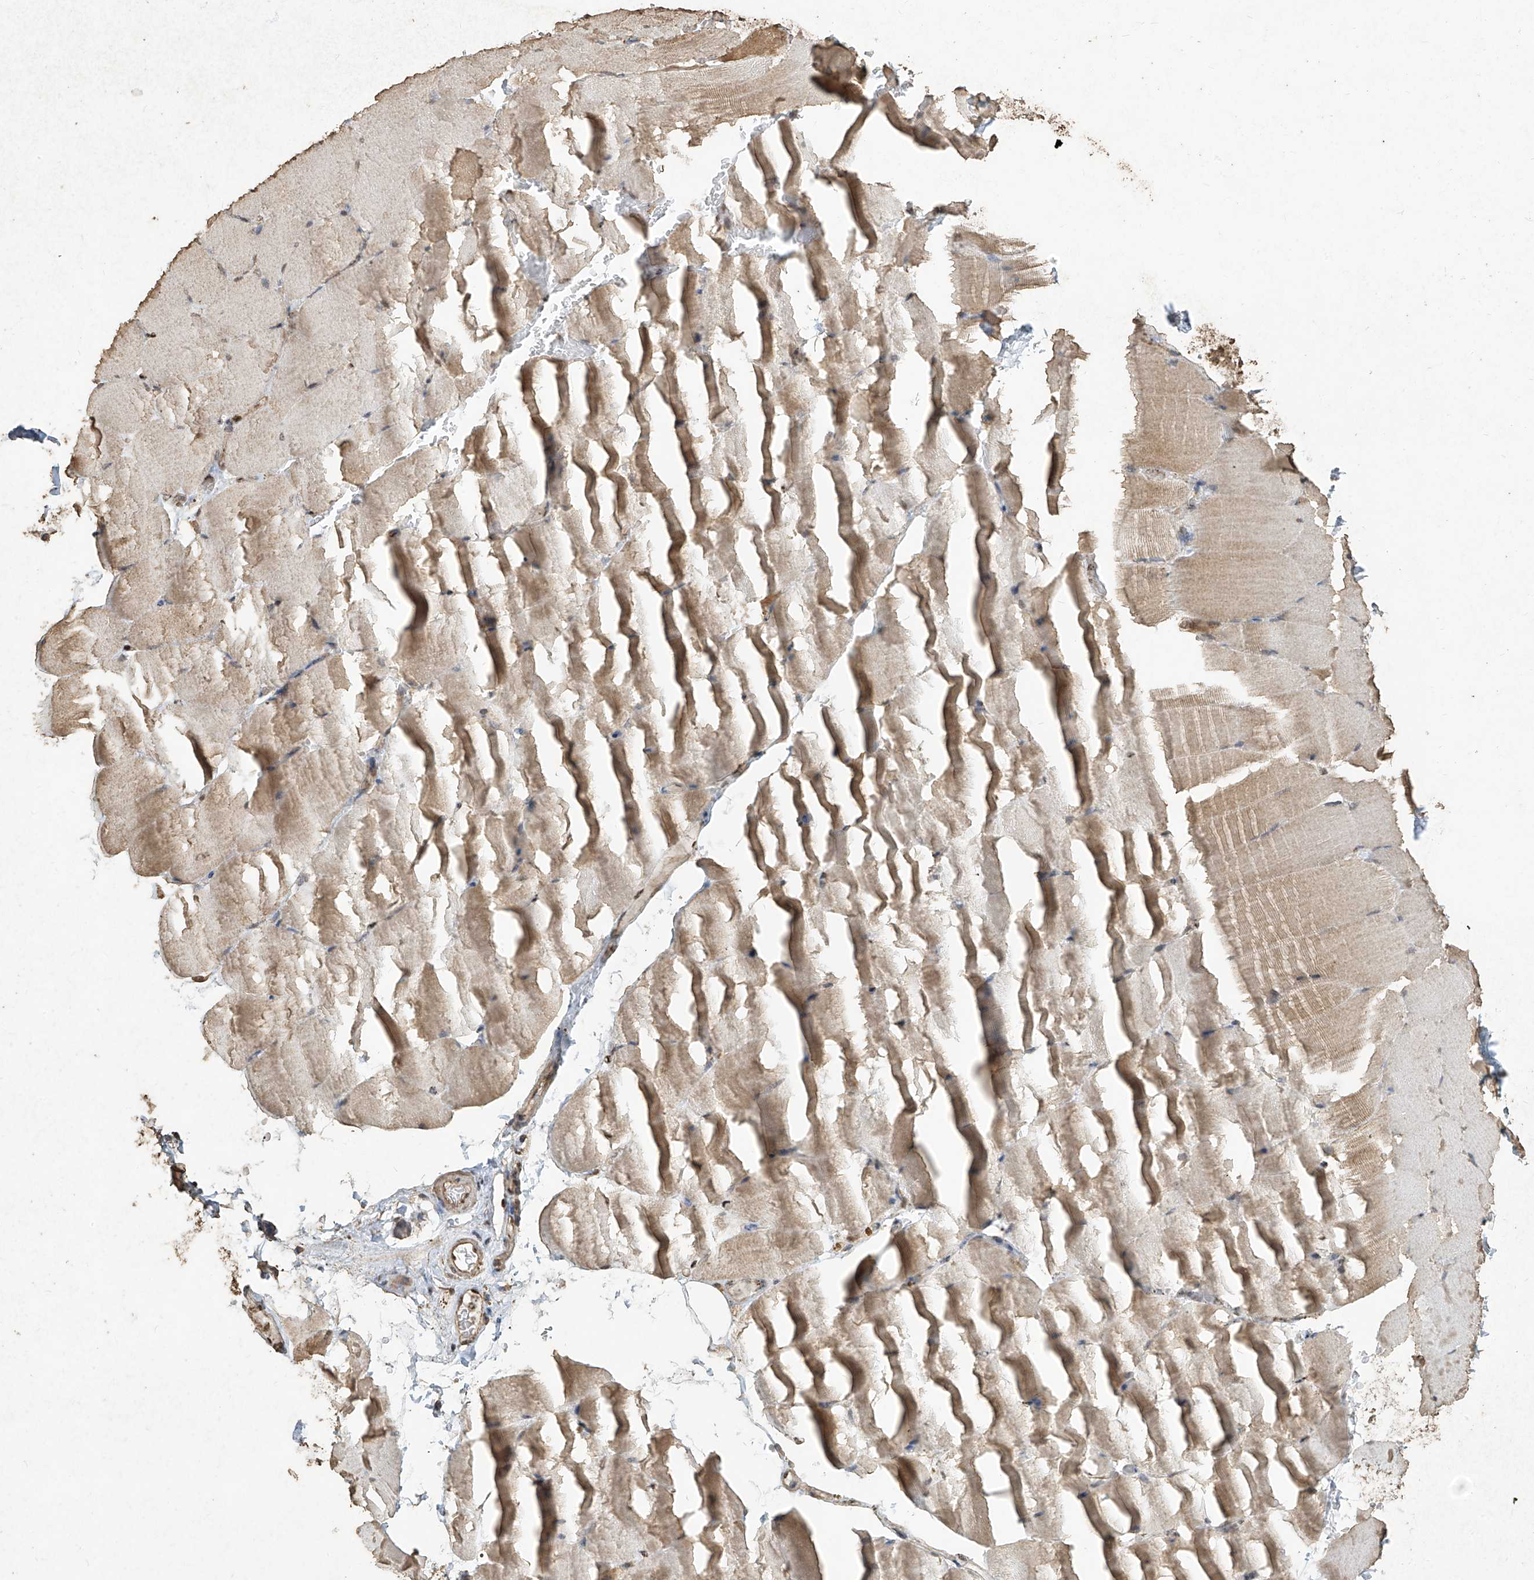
{"staining": {"intensity": "weak", "quantity": "<25%", "location": "cytoplasmic/membranous"}, "tissue": "skeletal muscle", "cell_type": "Myocytes", "image_type": "normal", "snomed": [{"axis": "morphology", "description": "Normal tissue, NOS"}, {"axis": "topography", "description": "Skeletal muscle"}, {"axis": "topography", "description": "Parathyroid gland"}], "caption": "Immunohistochemistry photomicrograph of normal skeletal muscle: skeletal muscle stained with DAB (3,3'-diaminobenzidine) displays no significant protein staining in myocytes.", "gene": "ERBB3", "patient": {"sex": "female", "age": 37}}